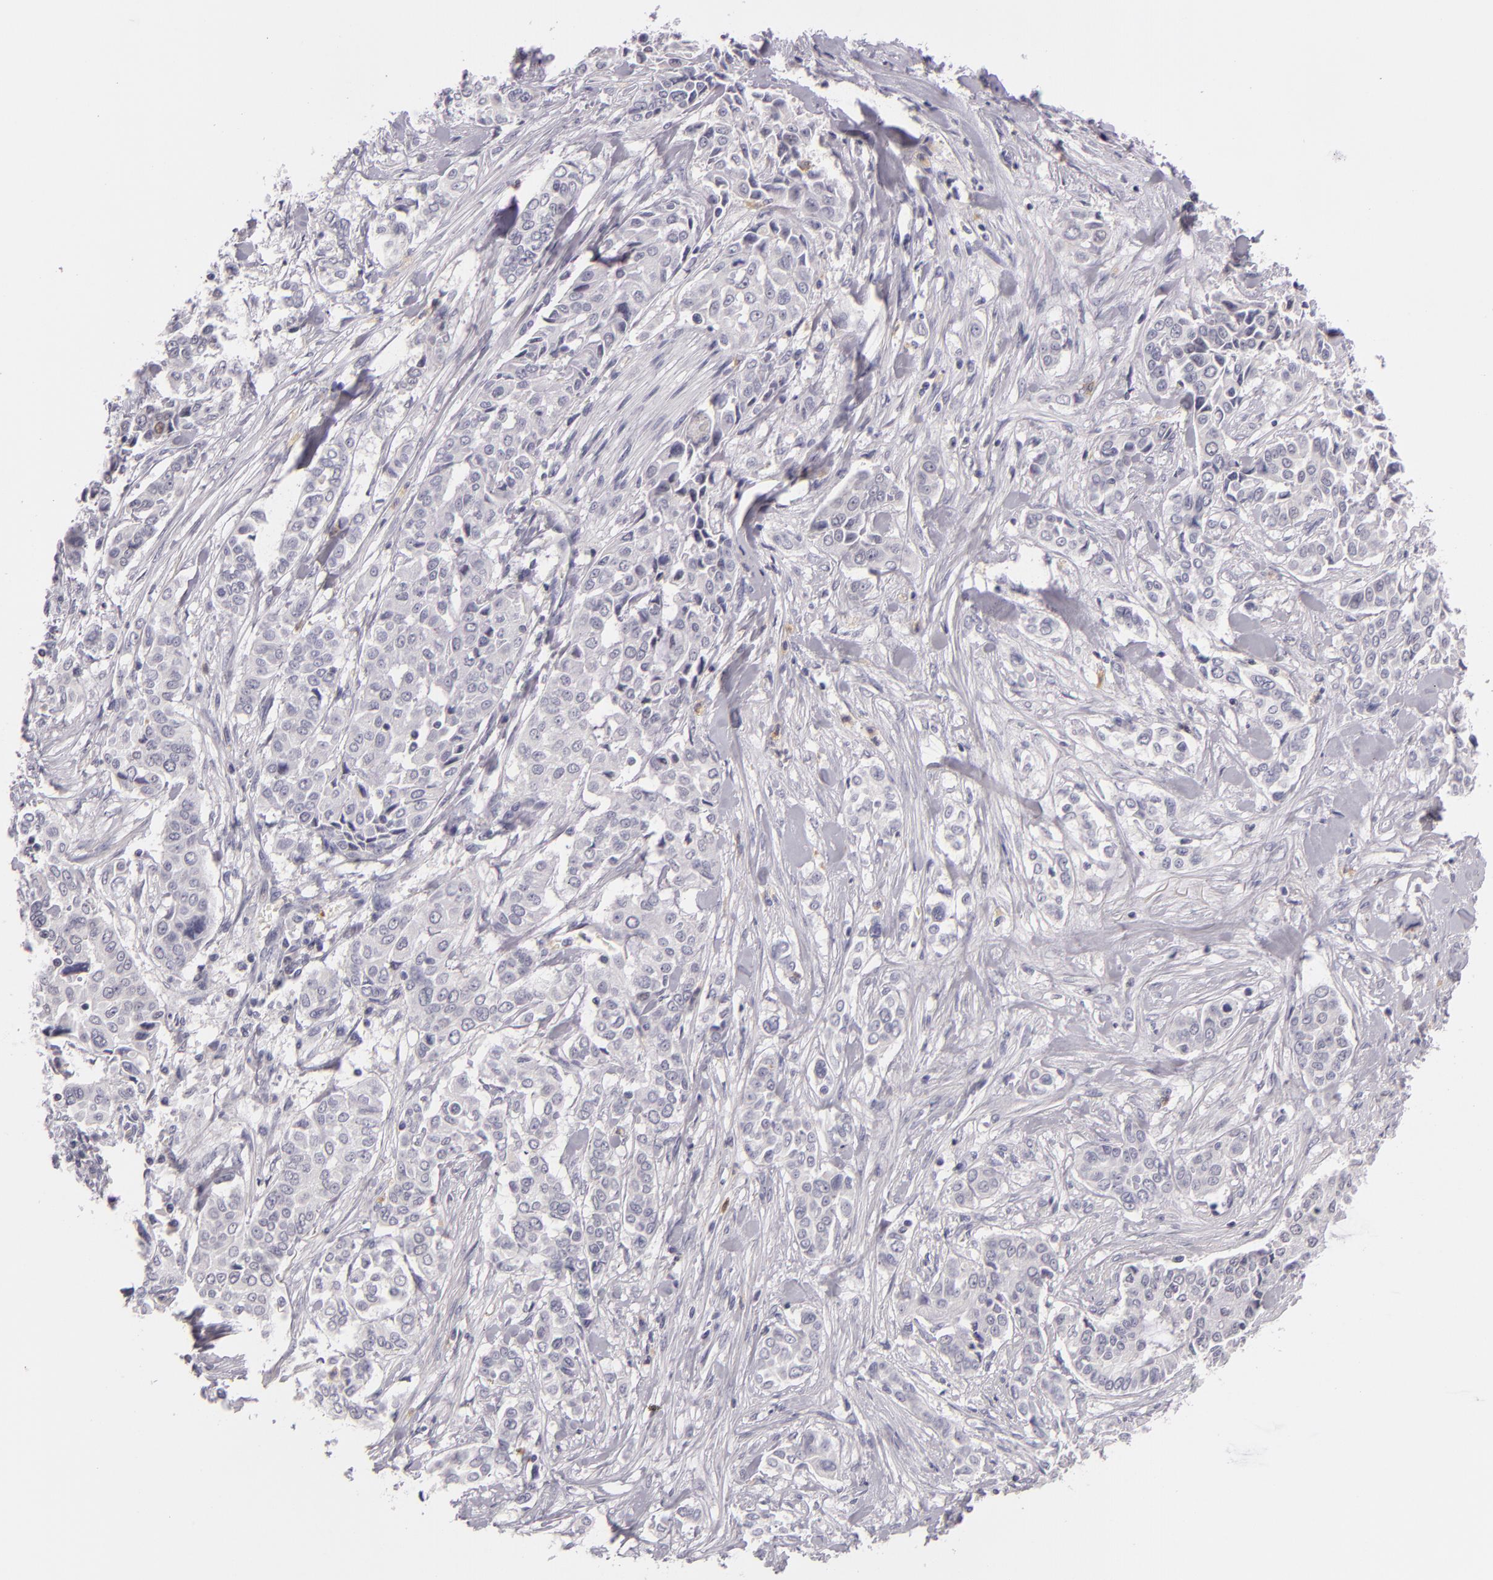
{"staining": {"intensity": "negative", "quantity": "none", "location": "none"}, "tissue": "pancreatic cancer", "cell_type": "Tumor cells", "image_type": "cancer", "snomed": [{"axis": "morphology", "description": "Adenocarcinoma, NOS"}, {"axis": "topography", "description": "Pancreas"}], "caption": "DAB (3,3'-diaminobenzidine) immunohistochemical staining of human pancreatic cancer (adenocarcinoma) displays no significant staining in tumor cells. The staining is performed using DAB (3,3'-diaminobenzidine) brown chromogen with nuclei counter-stained in using hematoxylin.", "gene": "FAM181A", "patient": {"sex": "female", "age": 52}}